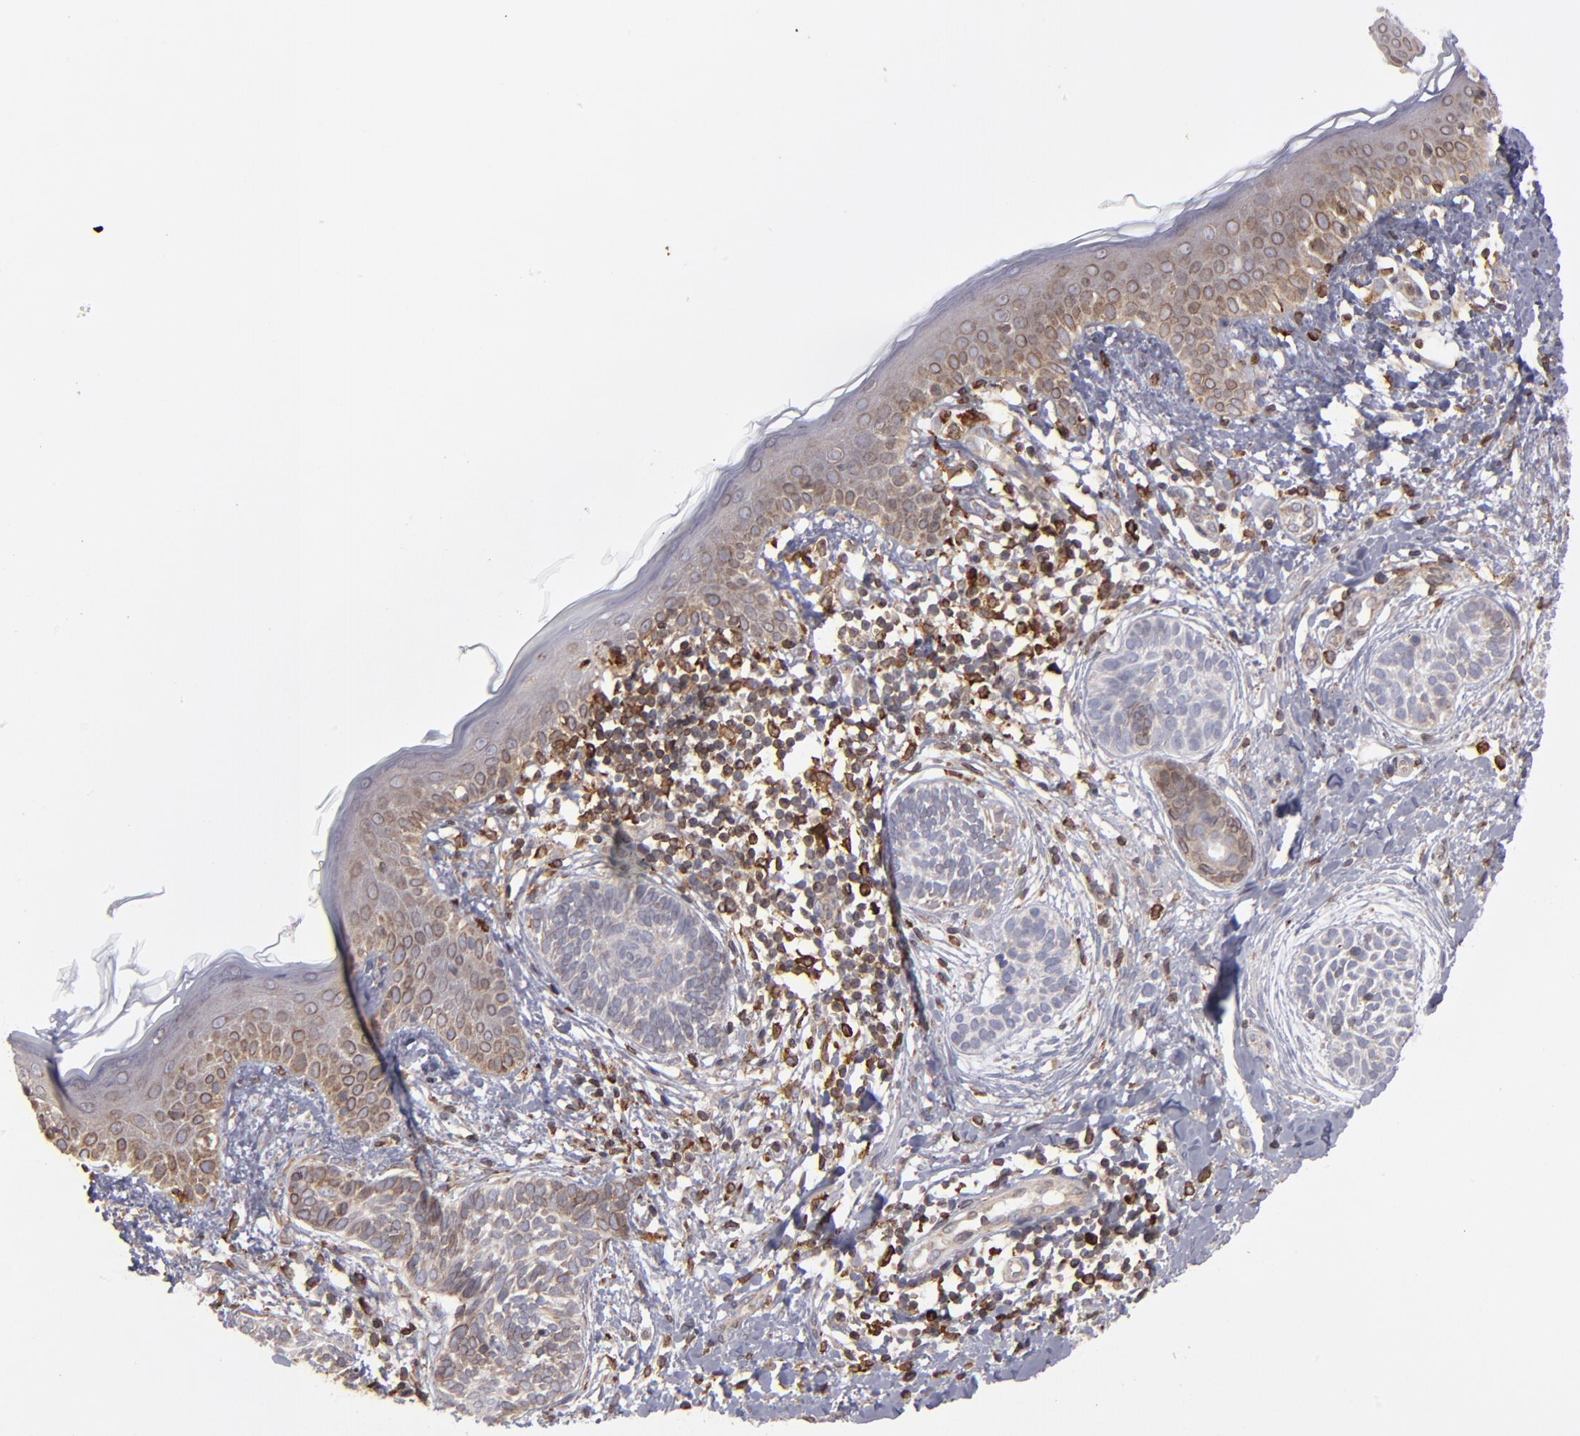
{"staining": {"intensity": "moderate", "quantity": "25%-75%", "location": "cytoplasmic/membranous"}, "tissue": "skin cancer", "cell_type": "Tumor cells", "image_type": "cancer", "snomed": [{"axis": "morphology", "description": "Normal tissue, NOS"}, {"axis": "morphology", "description": "Basal cell carcinoma"}, {"axis": "topography", "description": "Skin"}], "caption": "Immunohistochemical staining of human skin cancer (basal cell carcinoma) displays moderate cytoplasmic/membranous protein expression in approximately 25%-75% of tumor cells. (Stains: DAB in brown, nuclei in blue, Microscopy: brightfield microscopy at high magnification).", "gene": "TMX1", "patient": {"sex": "male", "age": 63}}